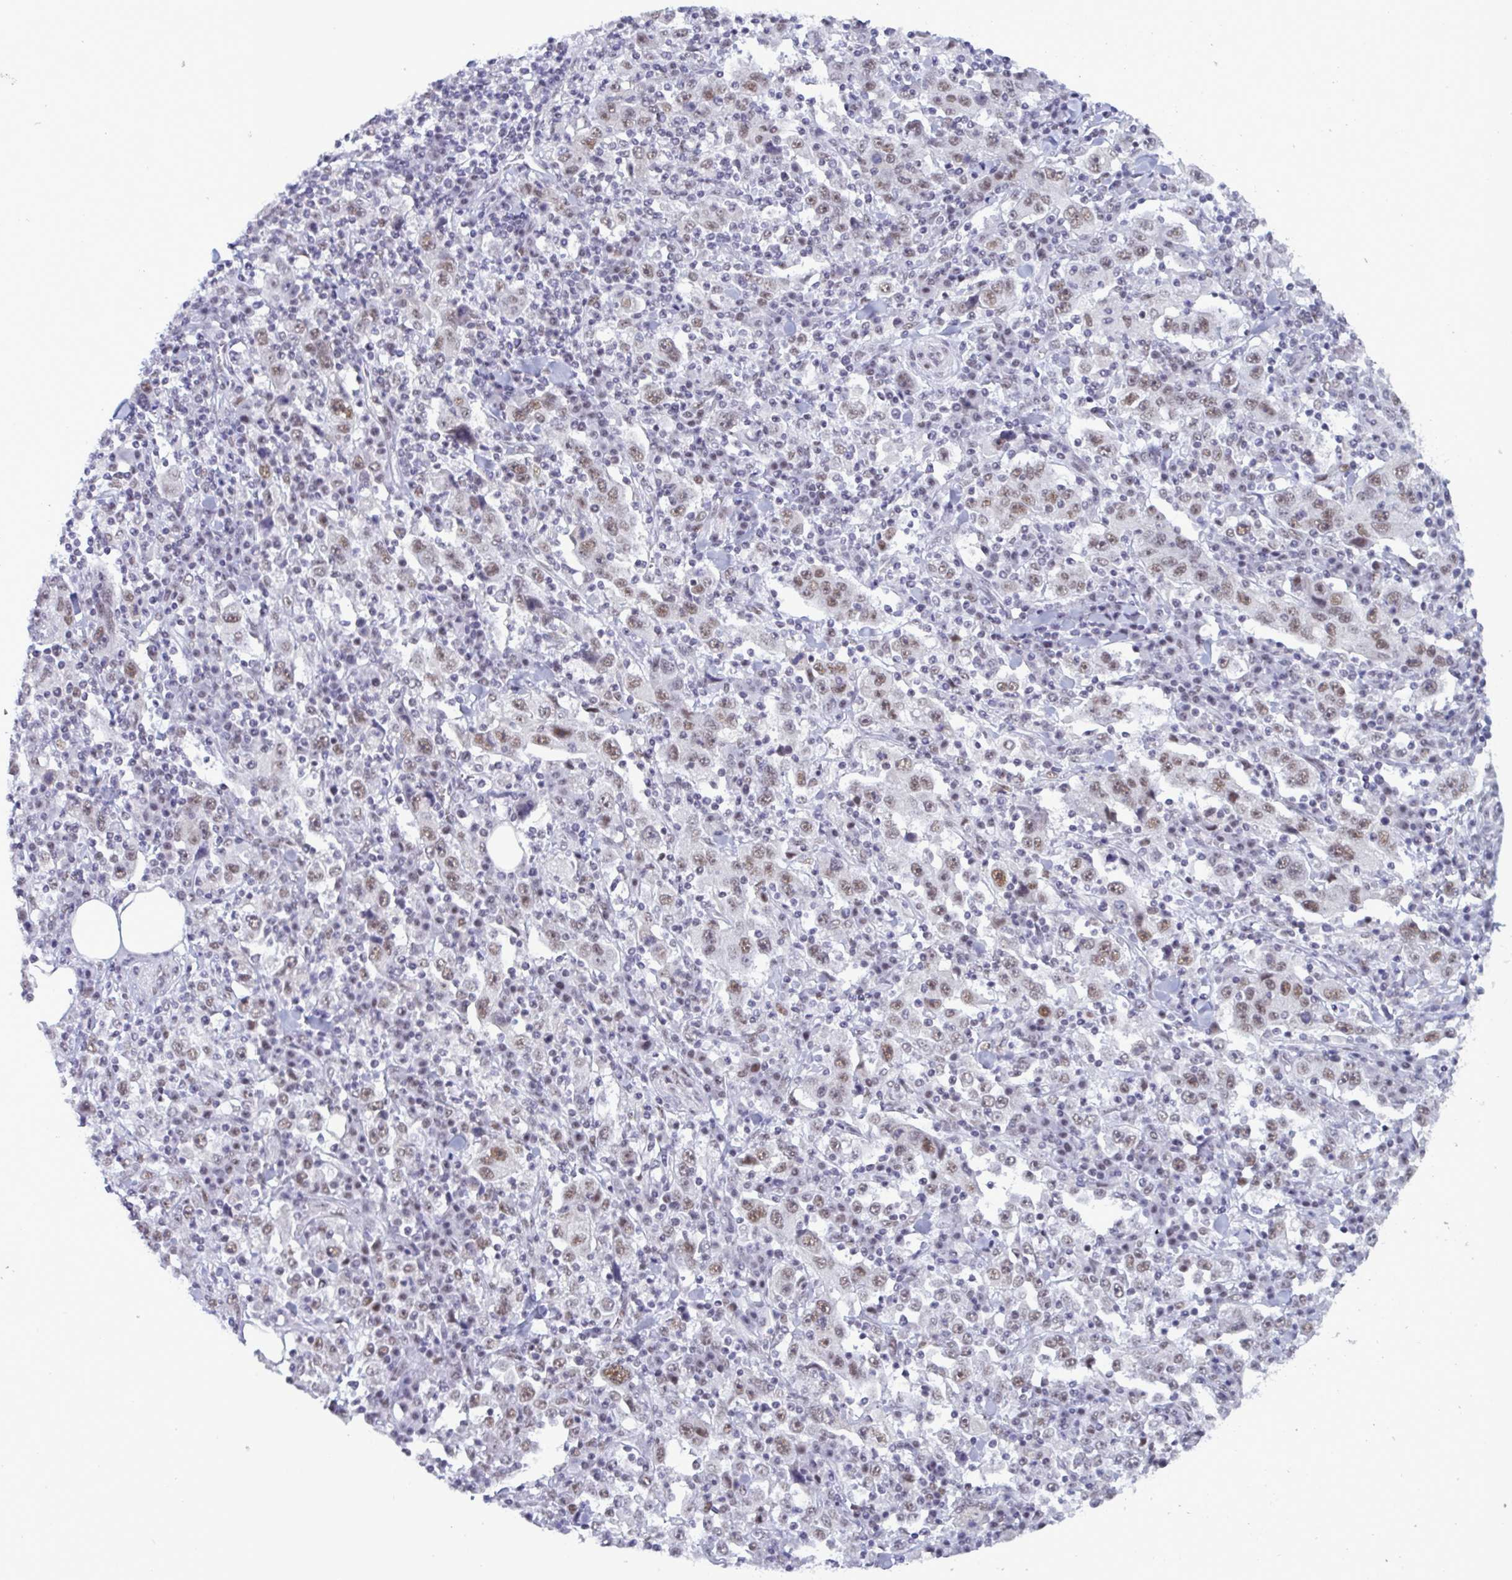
{"staining": {"intensity": "weak", "quantity": ">75%", "location": "nuclear"}, "tissue": "stomach cancer", "cell_type": "Tumor cells", "image_type": "cancer", "snomed": [{"axis": "morphology", "description": "Normal tissue, NOS"}, {"axis": "morphology", "description": "Adenocarcinoma, NOS"}, {"axis": "topography", "description": "Stomach, upper"}, {"axis": "topography", "description": "Stomach"}], "caption": "Immunohistochemistry (DAB (3,3'-diaminobenzidine)) staining of human stomach cancer exhibits weak nuclear protein staining in about >75% of tumor cells.", "gene": "PPP1R10", "patient": {"sex": "male", "age": 59}}